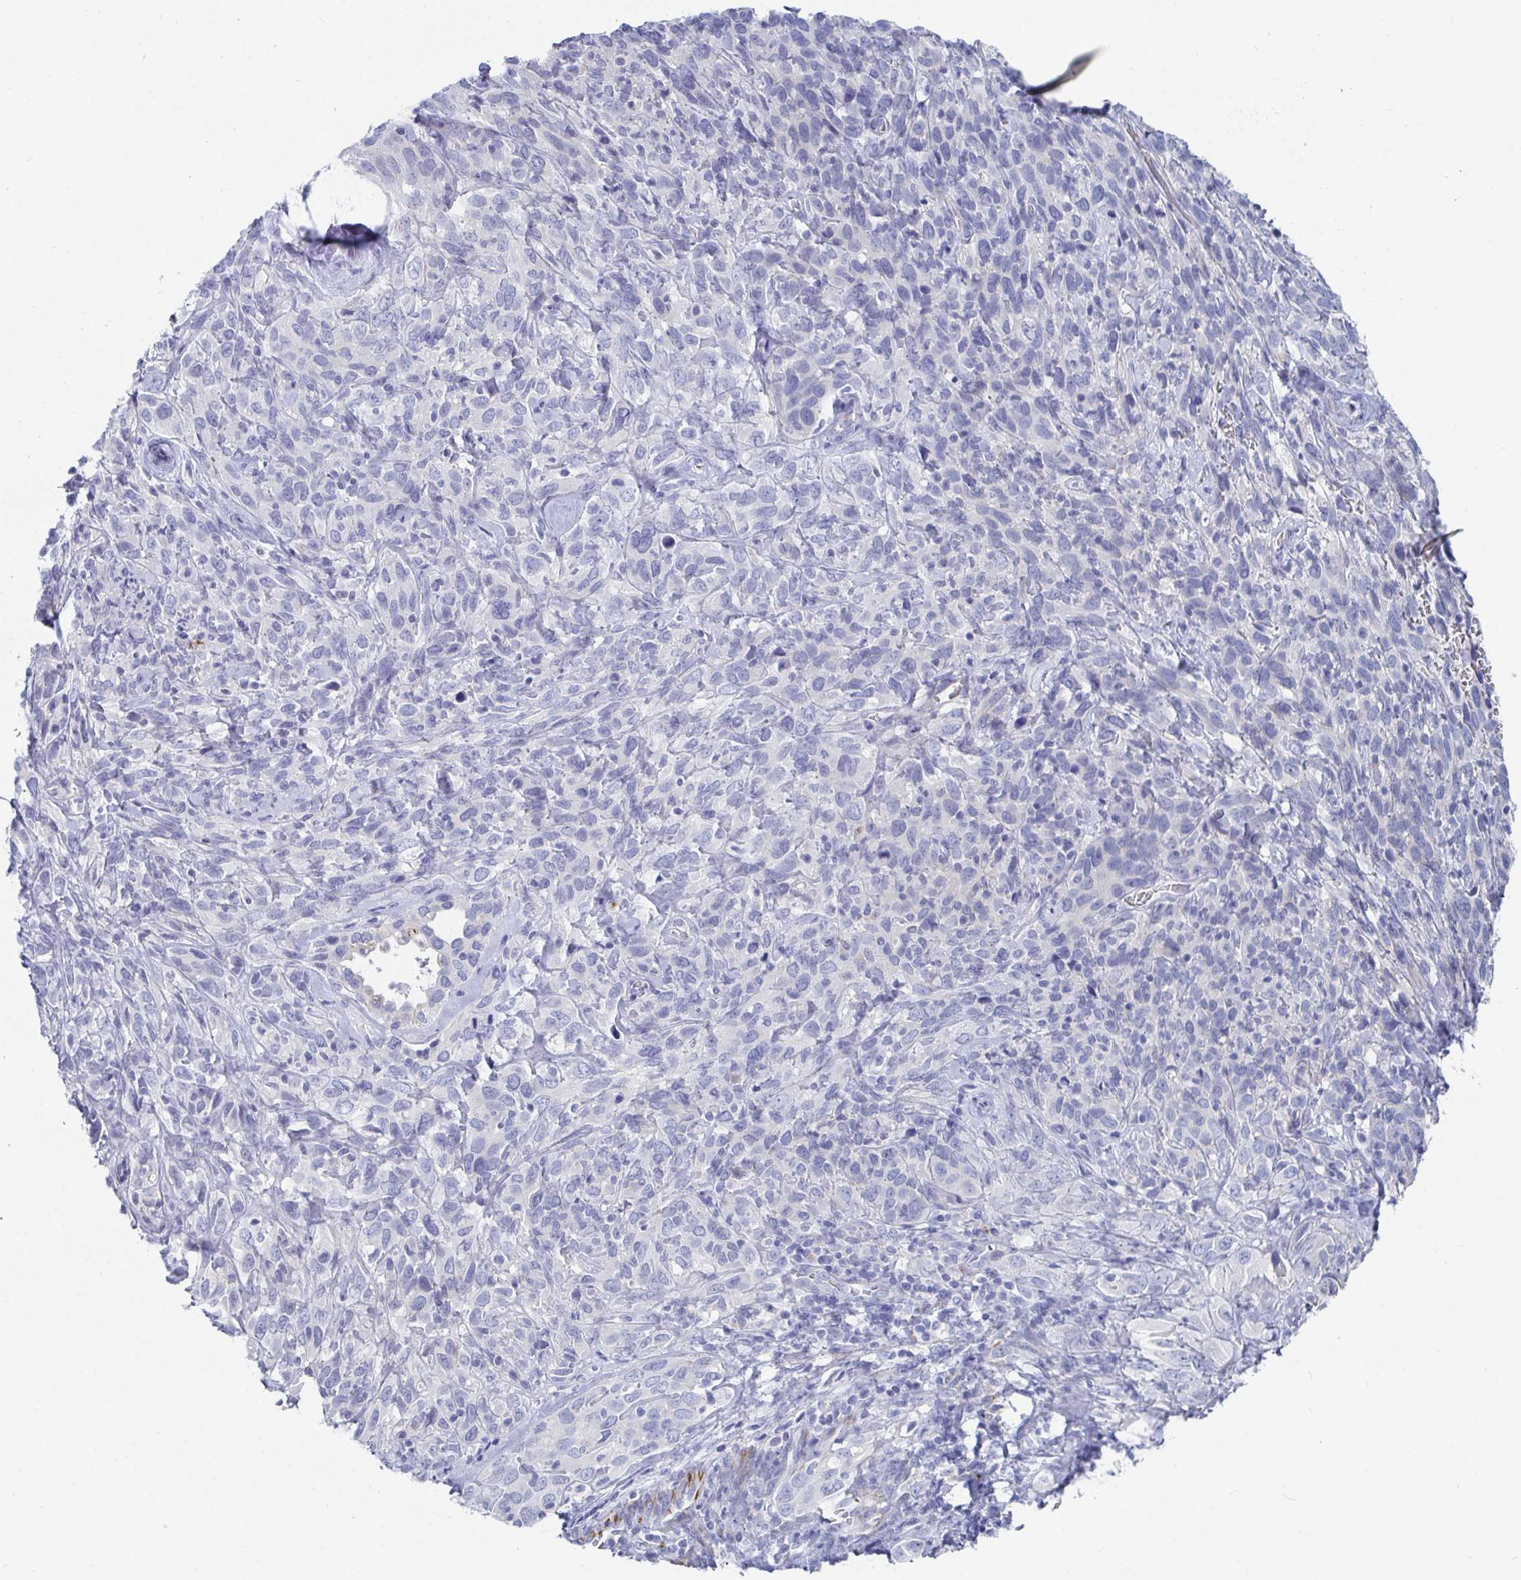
{"staining": {"intensity": "negative", "quantity": "none", "location": "none"}, "tissue": "cervical cancer", "cell_type": "Tumor cells", "image_type": "cancer", "snomed": [{"axis": "morphology", "description": "Normal tissue, NOS"}, {"axis": "morphology", "description": "Squamous cell carcinoma, NOS"}, {"axis": "topography", "description": "Cervix"}], "caption": "Histopathology image shows no significant protein staining in tumor cells of cervical cancer. (Stains: DAB immunohistochemistry with hematoxylin counter stain, Microscopy: brightfield microscopy at high magnification).", "gene": "ZFP82", "patient": {"sex": "female", "age": 51}}